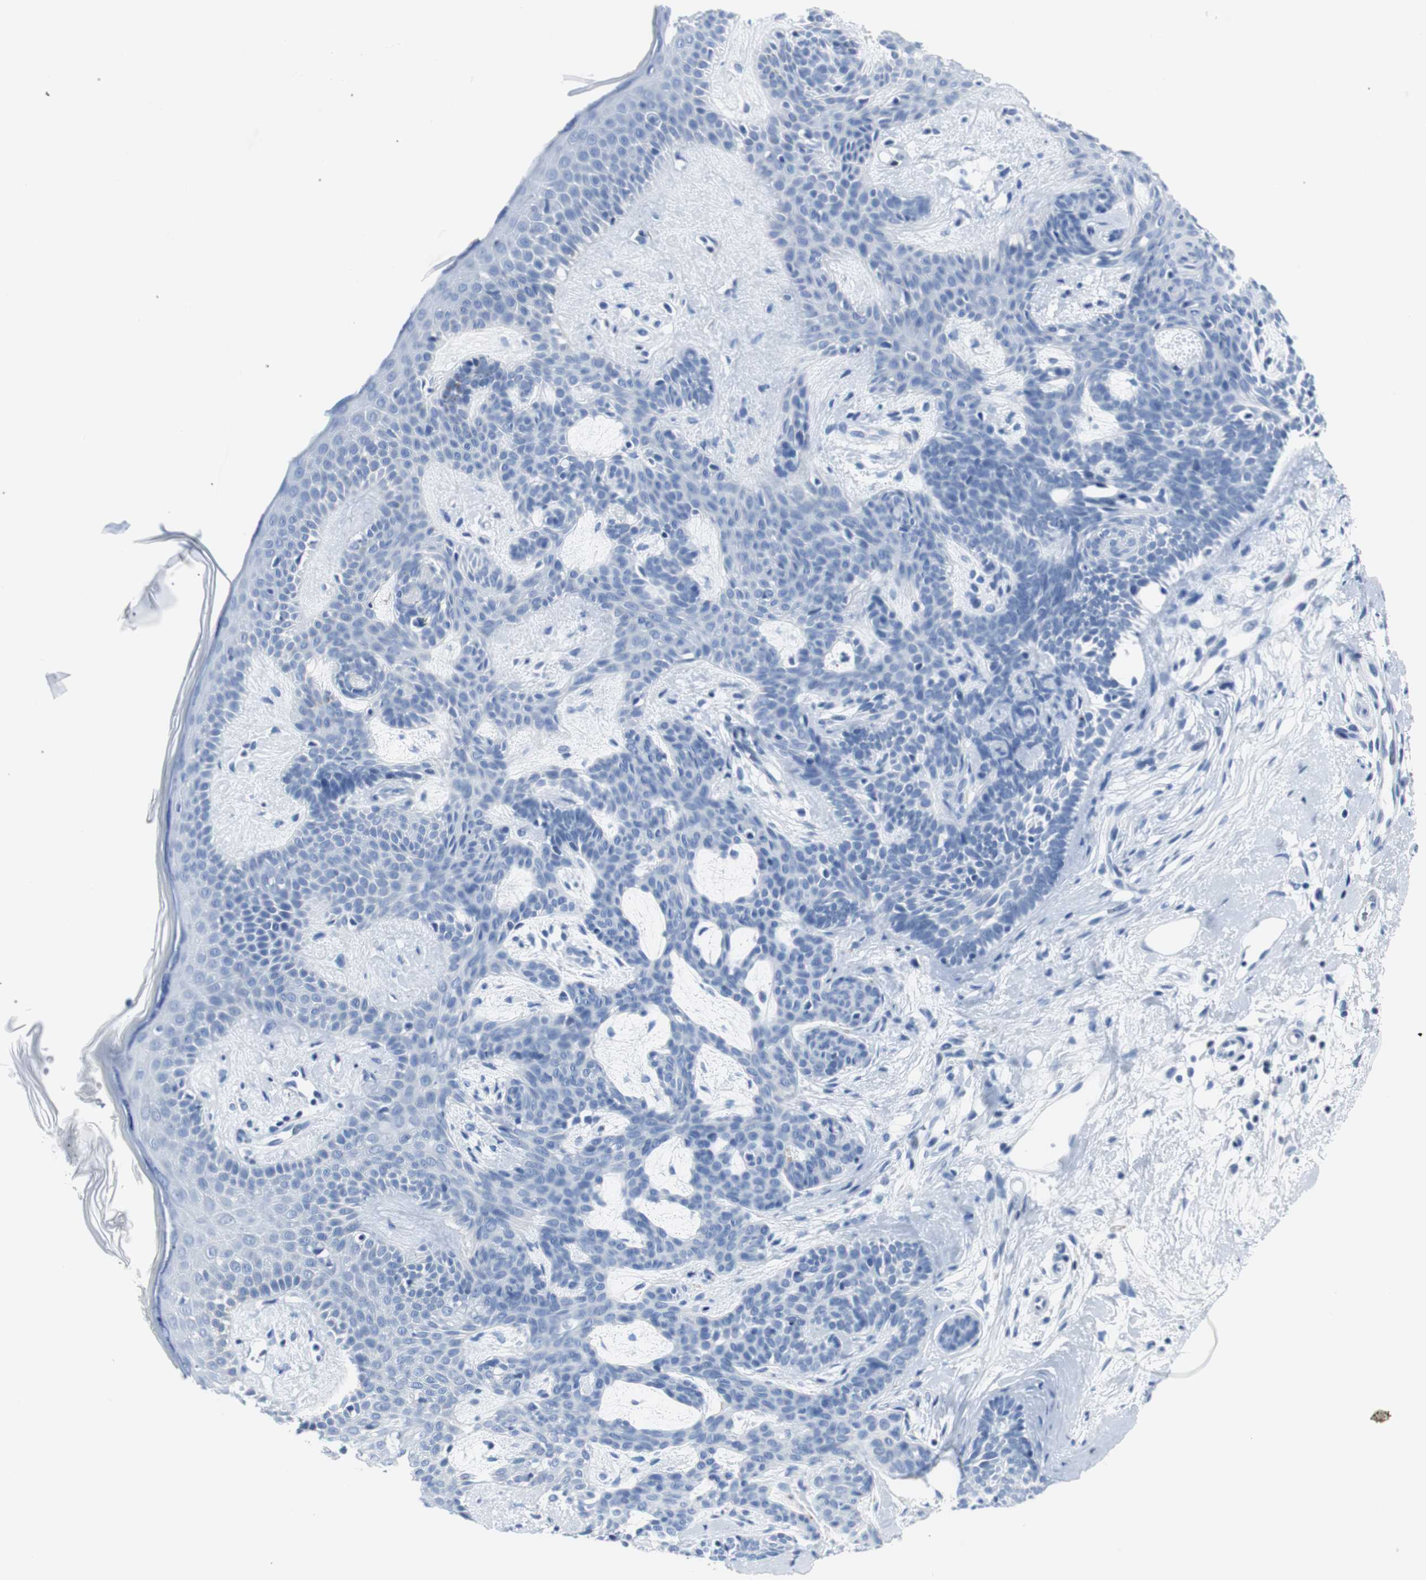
{"staining": {"intensity": "negative", "quantity": "none", "location": "none"}, "tissue": "skin cancer", "cell_type": "Tumor cells", "image_type": "cancer", "snomed": [{"axis": "morphology", "description": "Developmental malformation"}, {"axis": "morphology", "description": "Basal cell carcinoma"}, {"axis": "topography", "description": "Skin"}], "caption": "Tumor cells show no significant protein positivity in basal cell carcinoma (skin).", "gene": "GAP43", "patient": {"sex": "female", "age": 62}}